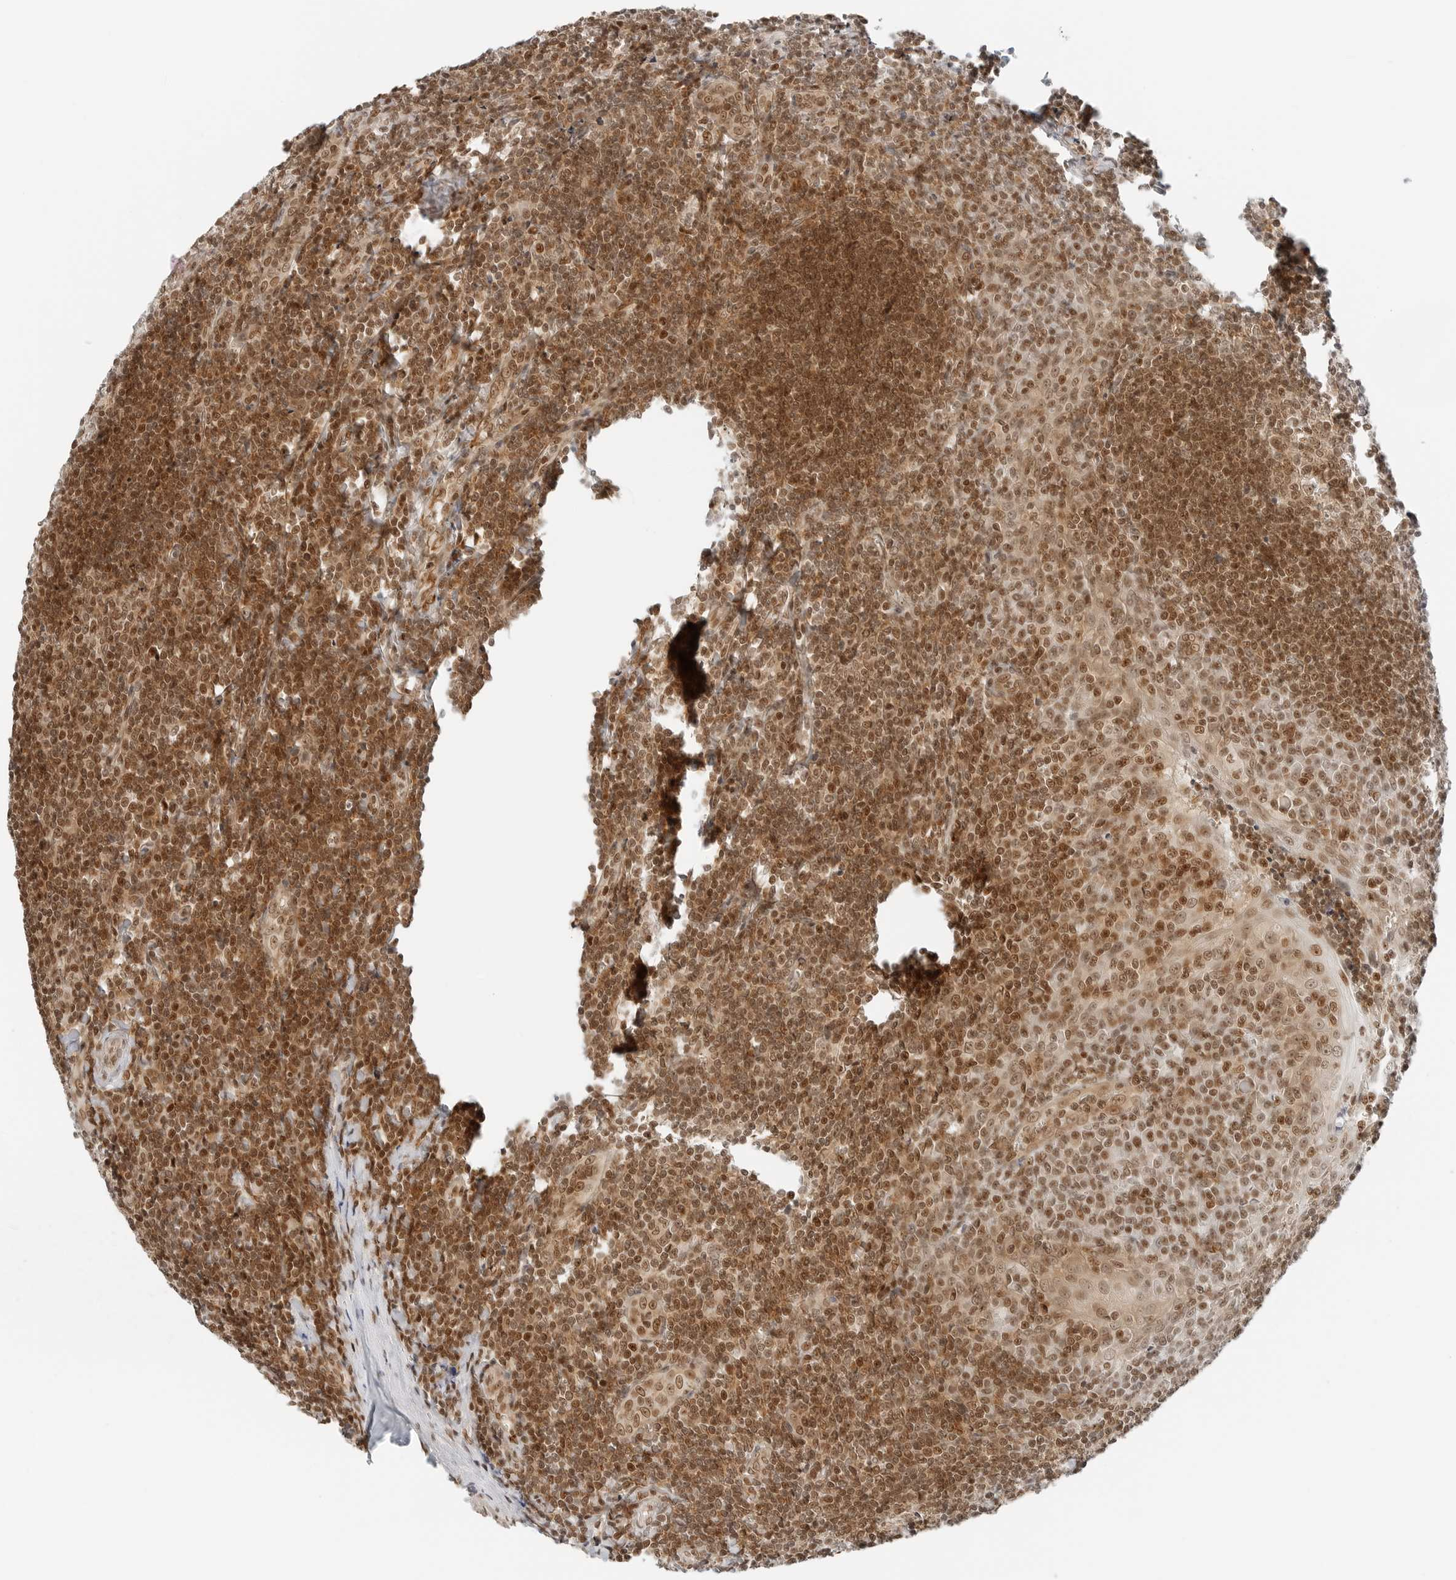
{"staining": {"intensity": "moderate", "quantity": ">75%", "location": "cytoplasmic/membranous,nuclear"}, "tissue": "tonsil", "cell_type": "Germinal center cells", "image_type": "normal", "snomed": [{"axis": "morphology", "description": "Normal tissue, NOS"}, {"axis": "topography", "description": "Tonsil"}], "caption": "Immunohistochemical staining of normal human tonsil reveals medium levels of moderate cytoplasmic/membranous,nuclear expression in about >75% of germinal center cells. Nuclei are stained in blue.", "gene": "CRTC2", "patient": {"sex": "male", "age": 27}}